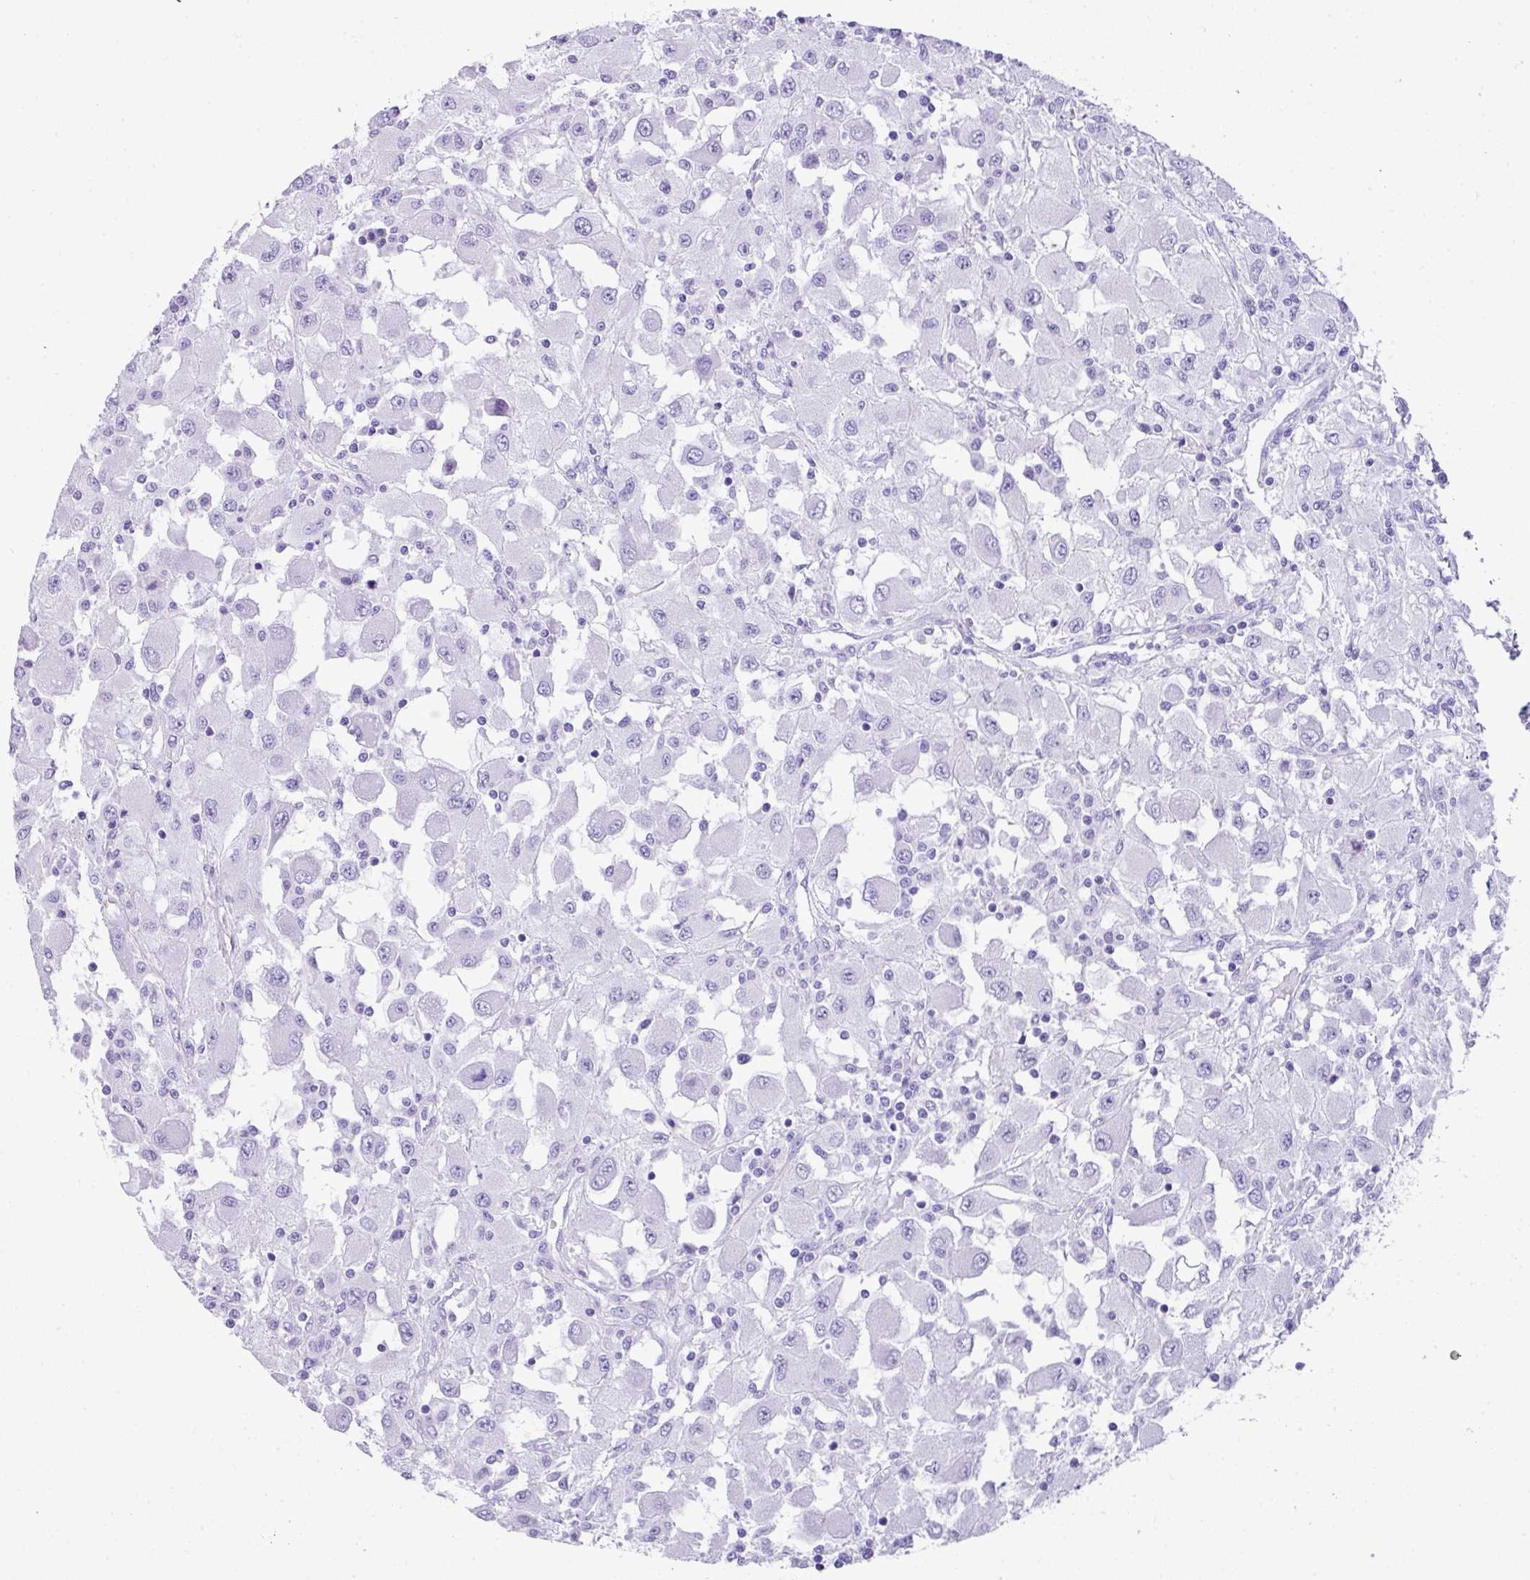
{"staining": {"intensity": "negative", "quantity": "none", "location": "none"}, "tissue": "renal cancer", "cell_type": "Tumor cells", "image_type": "cancer", "snomed": [{"axis": "morphology", "description": "Adenocarcinoma, NOS"}, {"axis": "topography", "description": "Kidney"}], "caption": "A high-resolution histopathology image shows immunohistochemistry (IHC) staining of renal adenocarcinoma, which displays no significant positivity in tumor cells. The staining is performed using DAB brown chromogen with nuclei counter-stained in using hematoxylin.", "gene": "TNP1", "patient": {"sex": "female", "age": 67}}